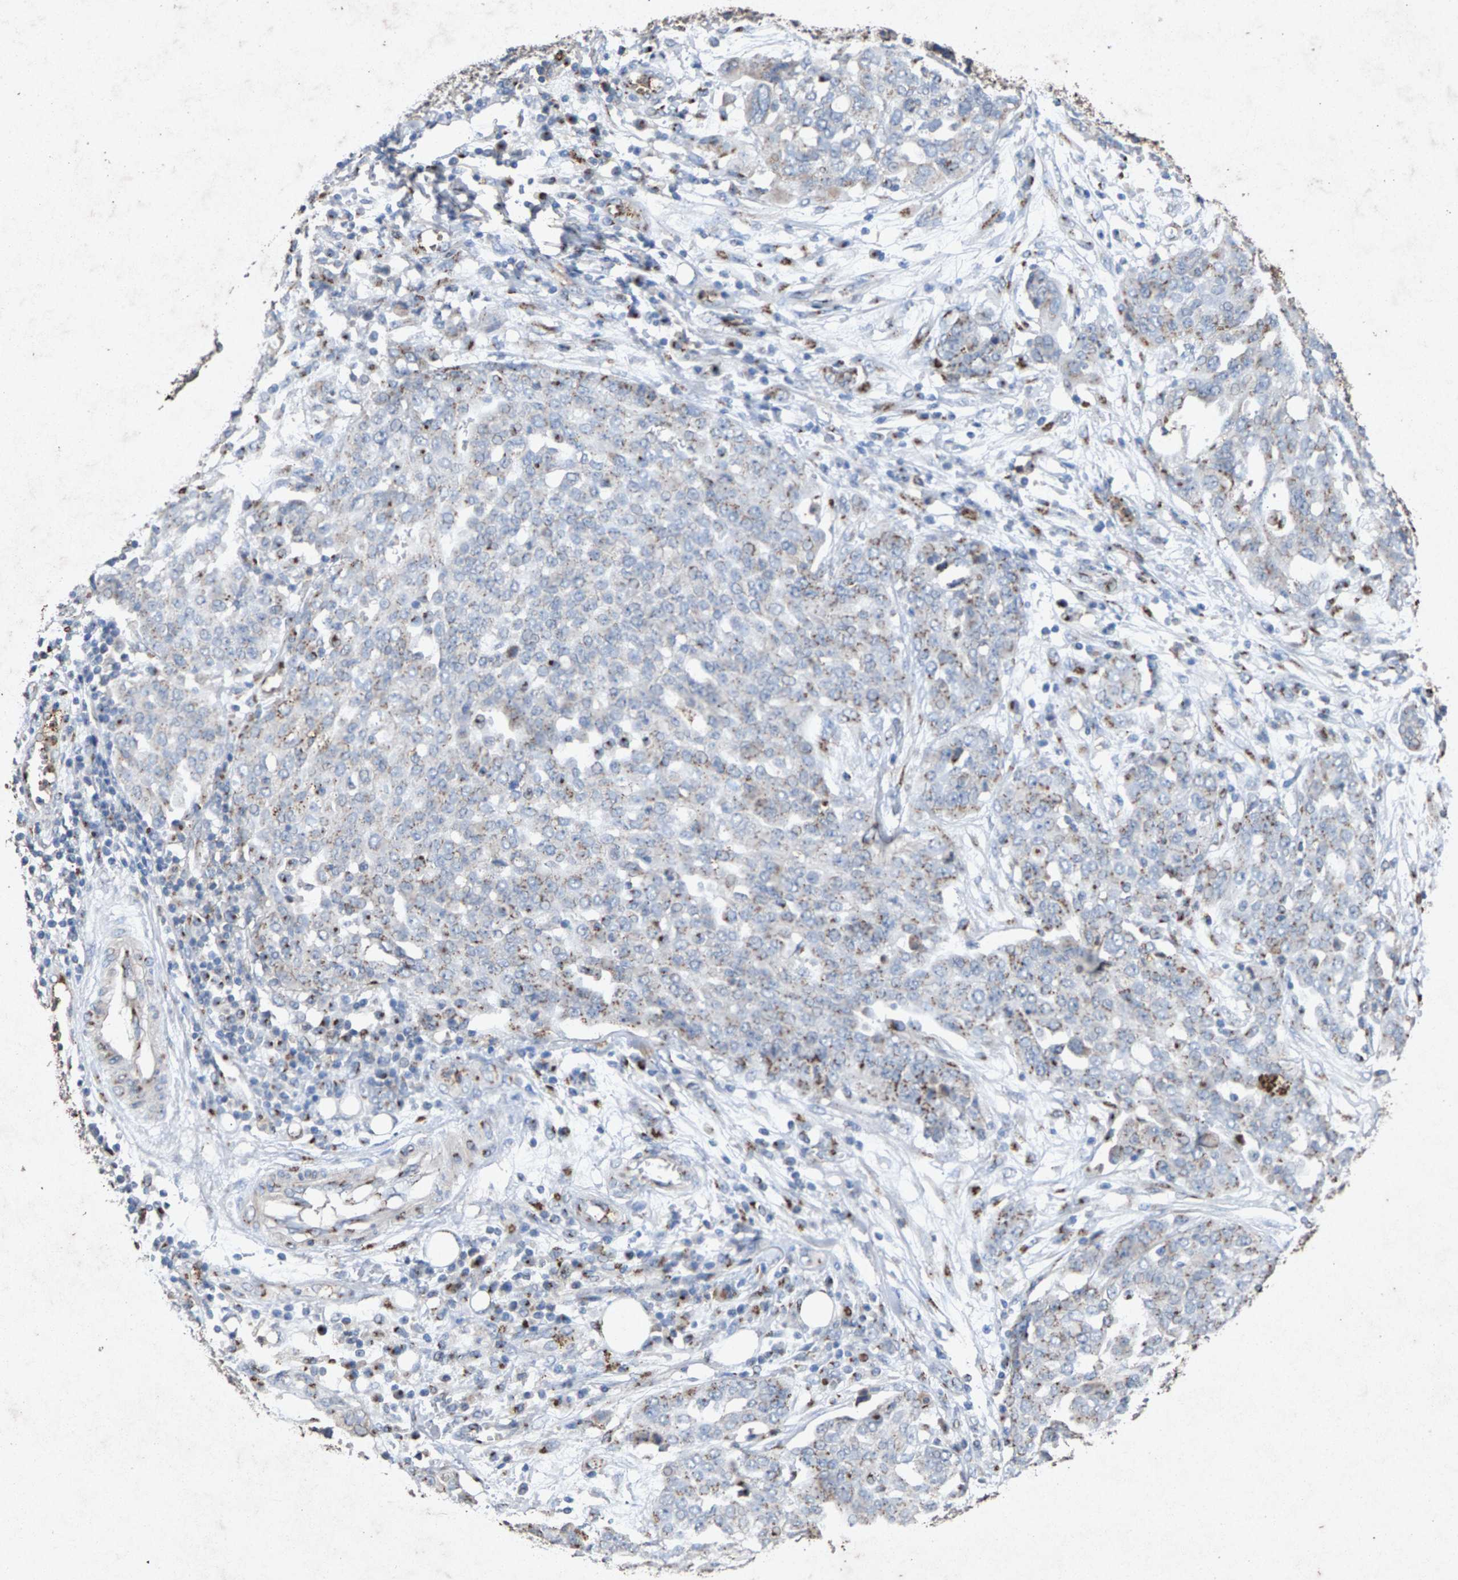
{"staining": {"intensity": "moderate", "quantity": "25%-75%", "location": "cytoplasmic/membranous"}, "tissue": "ovarian cancer", "cell_type": "Tumor cells", "image_type": "cancer", "snomed": [{"axis": "morphology", "description": "Cystadenocarcinoma, serous, NOS"}, {"axis": "topography", "description": "Soft tissue"}, {"axis": "topography", "description": "Ovary"}], "caption": "A micrograph of ovarian serous cystadenocarcinoma stained for a protein shows moderate cytoplasmic/membranous brown staining in tumor cells.", "gene": "MAN2A1", "patient": {"sex": "female", "age": 57}}